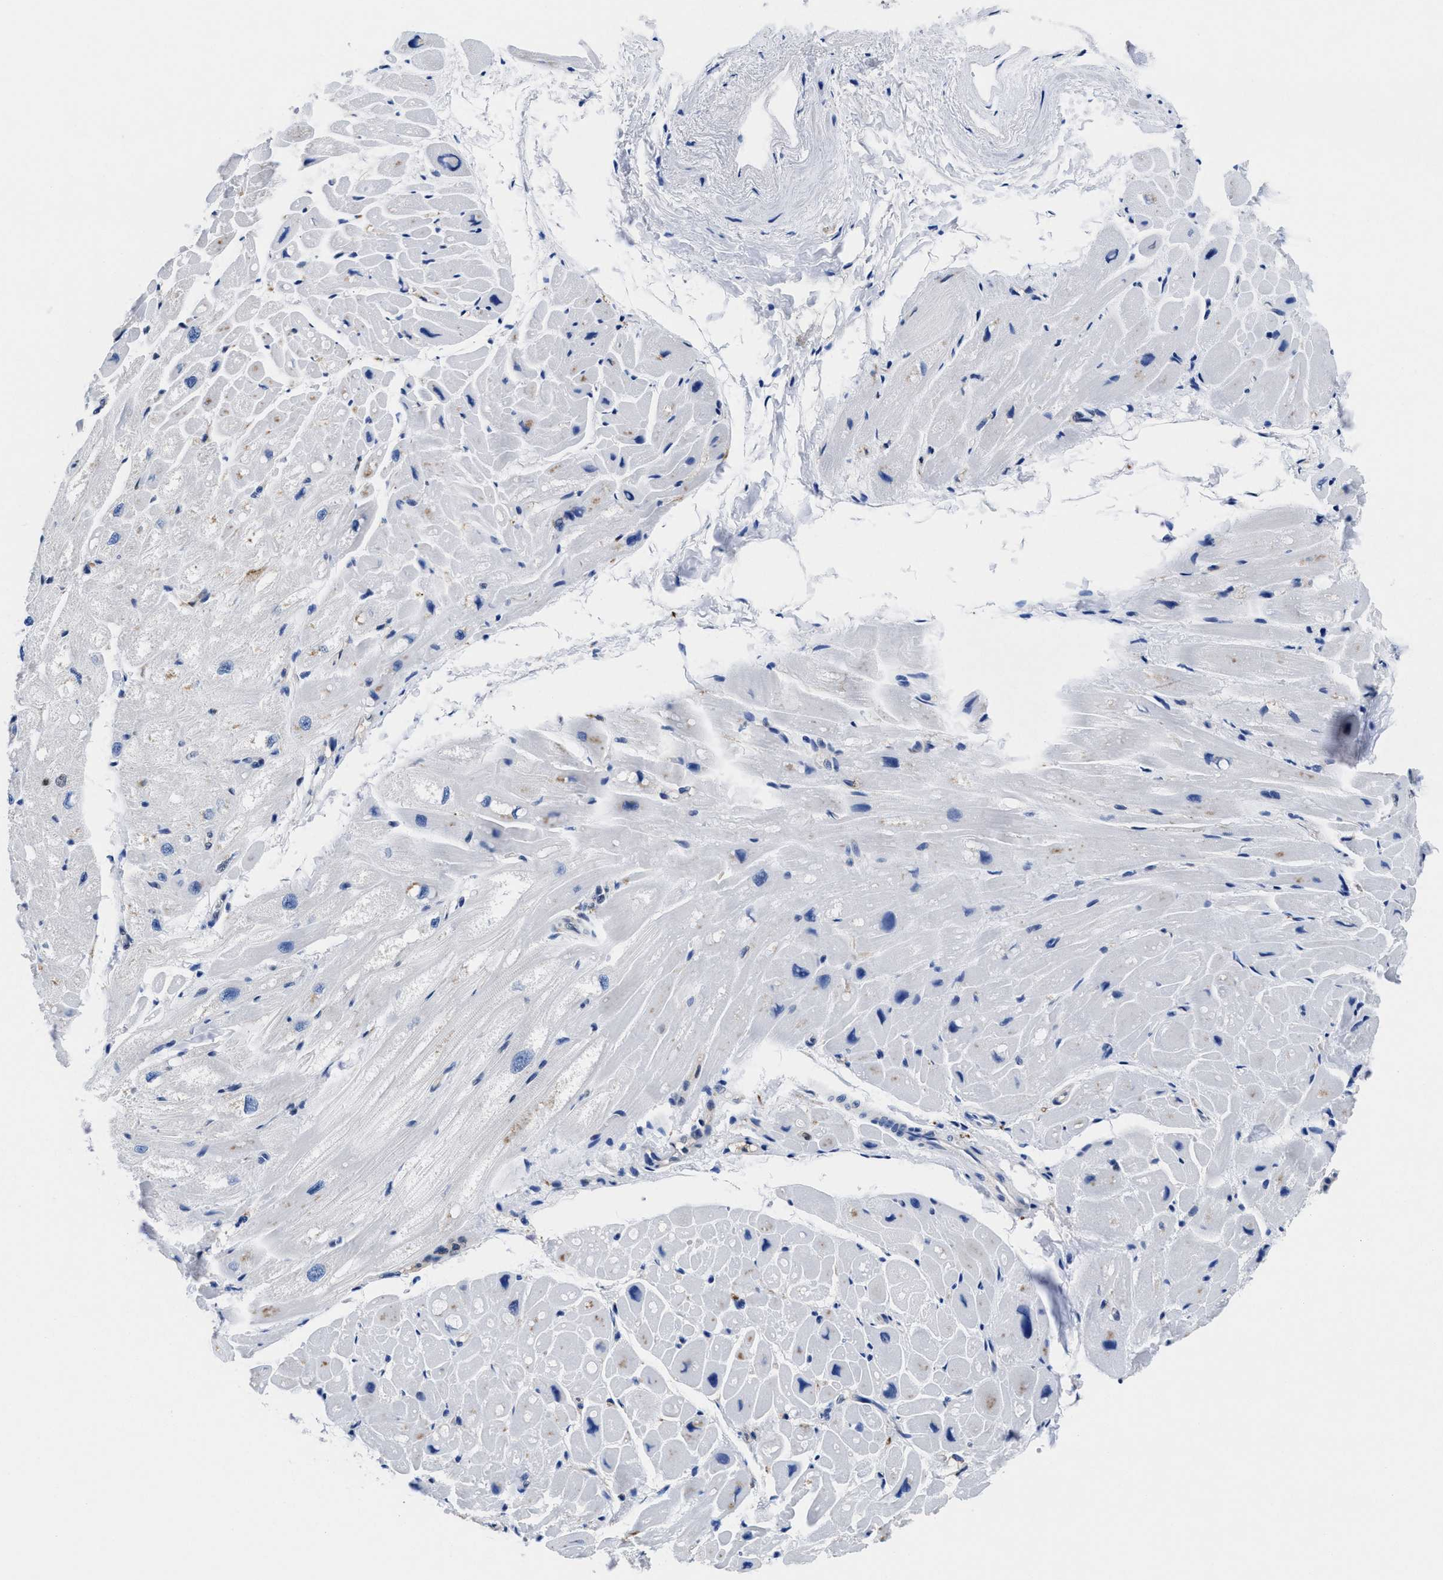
{"staining": {"intensity": "moderate", "quantity": "<25%", "location": "cytoplasmic/membranous"}, "tissue": "heart muscle", "cell_type": "Cardiomyocytes", "image_type": "normal", "snomed": [{"axis": "morphology", "description": "Normal tissue, NOS"}, {"axis": "topography", "description": "Heart"}], "caption": "Moderate cytoplasmic/membranous staining is present in about <25% of cardiomyocytes in unremarkable heart muscle.", "gene": "ACLY", "patient": {"sex": "male", "age": 49}}